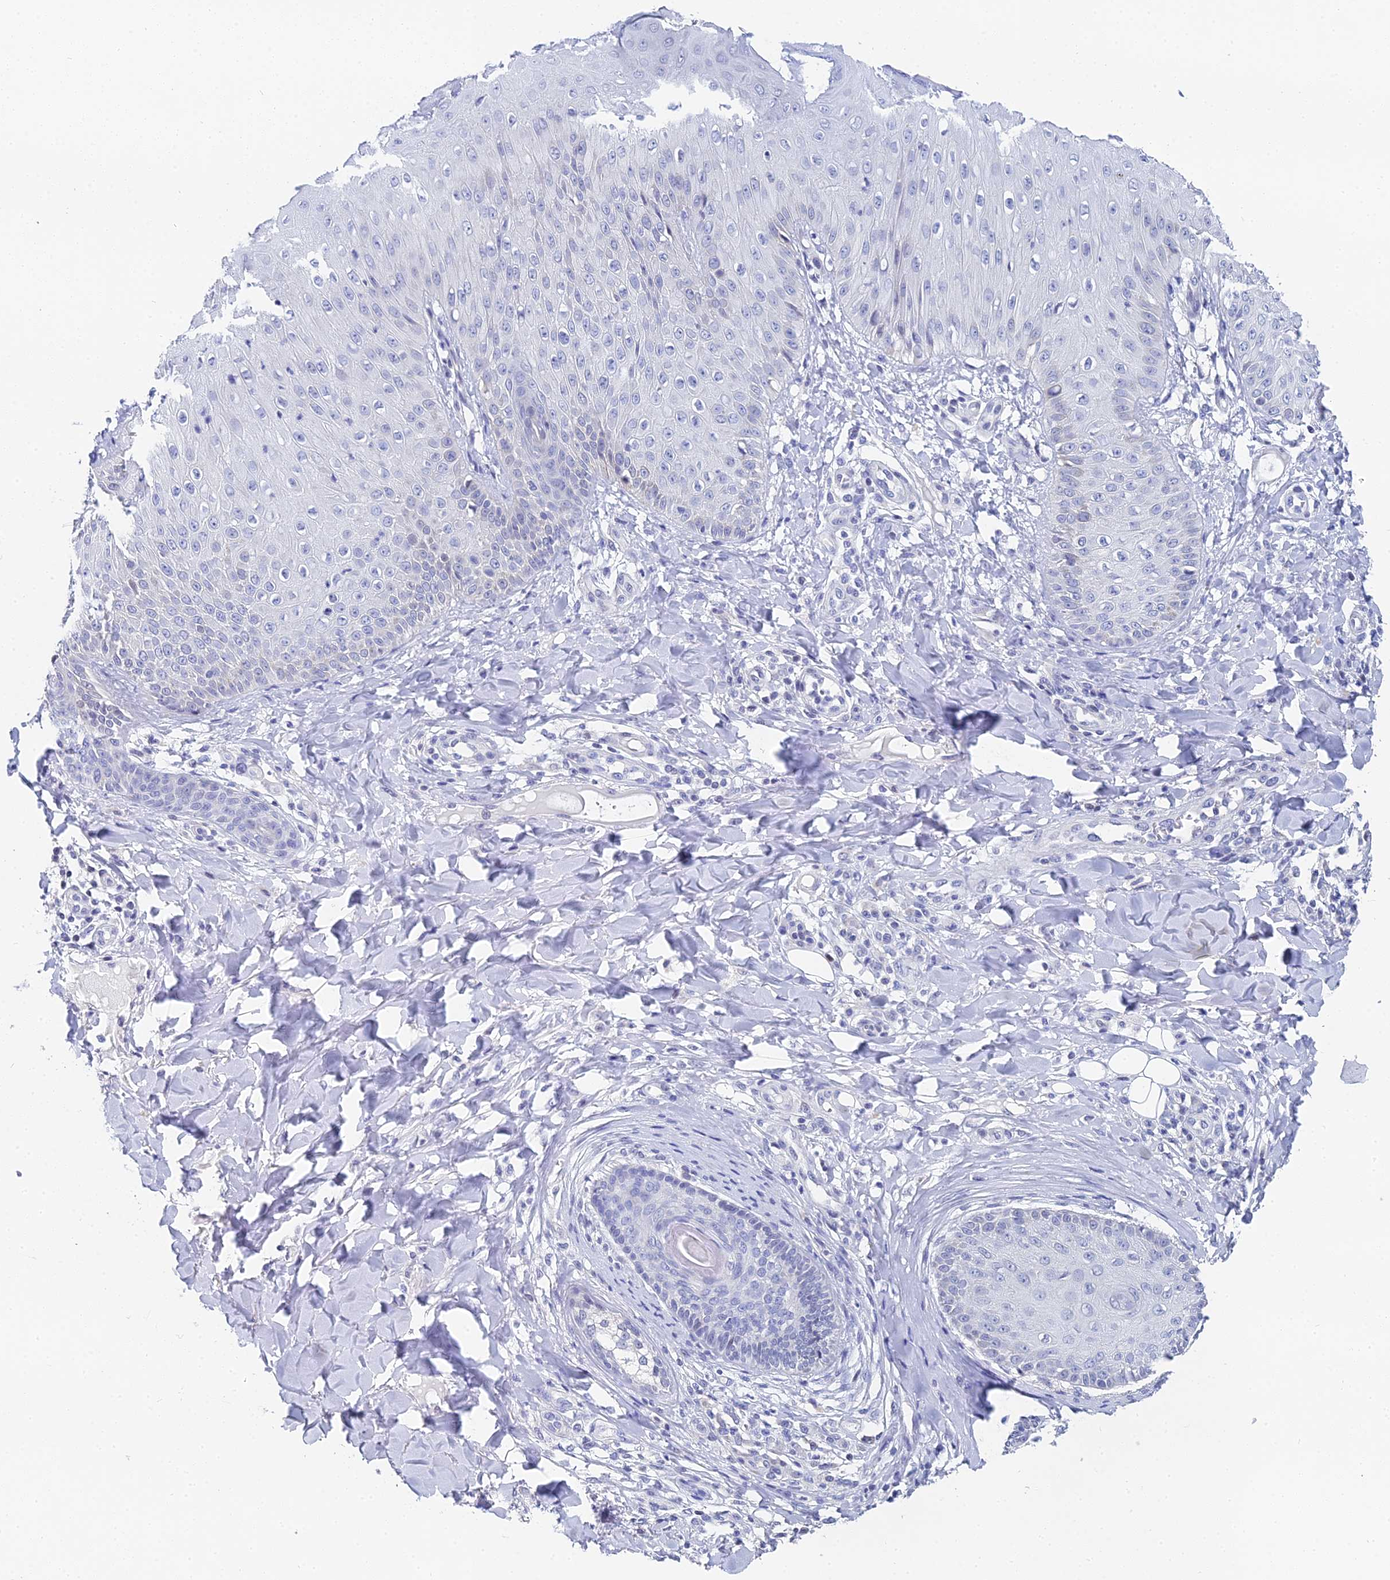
{"staining": {"intensity": "moderate", "quantity": "<25%", "location": "cytoplasmic/membranous"}, "tissue": "skin", "cell_type": "Epidermal cells", "image_type": "normal", "snomed": [{"axis": "morphology", "description": "Normal tissue, NOS"}, {"axis": "morphology", "description": "Inflammation, NOS"}, {"axis": "topography", "description": "Soft tissue"}, {"axis": "topography", "description": "Anal"}], "caption": "The micrograph reveals staining of benign skin, revealing moderate cytoplasmic/membranous protein positivity (brown color) within epidermal cells.", "gene": "OCM2", "patient": {"sex": "female", "age": 15}}